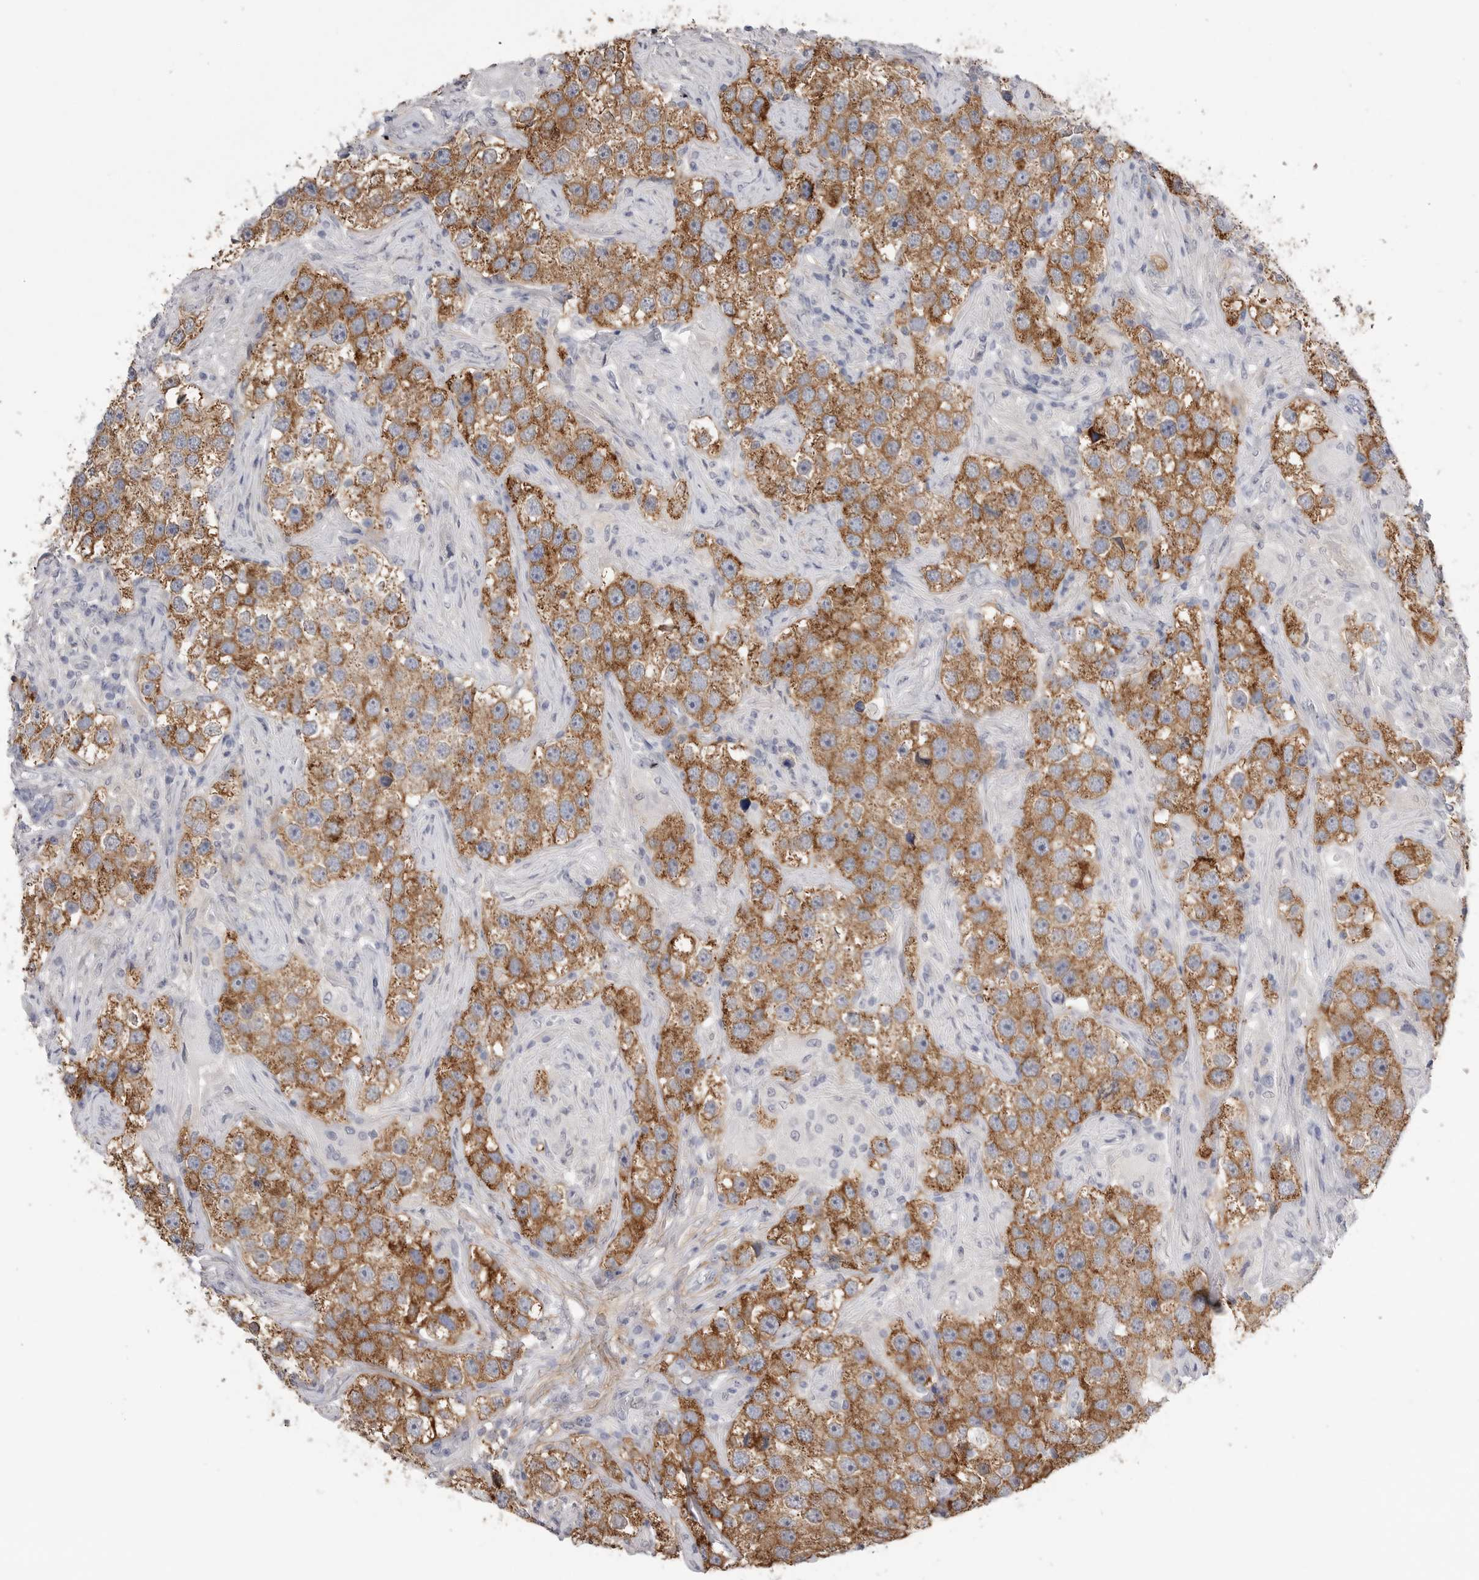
{"staining": {"intensity": "moderate", "quantity": ">75%", "location": "cytoplasmic/membranous"}, "tissue": "testis cancer", "cell_type": "Tumor cells", "image_type": "cancer", "snomed": [{"axis": "morphology", "description": "Seminoma, NOS"}, {"axis": "topography", "description": "Testis"}], "caption": "Immunohistochemistry (IHC) staining of testis cancer (seminoma), which reveals medium levels of moderate cytoplasmic/membranous staining in about >75% of tumor cells indicating moderate cytoplasmic/membranous protein staining. The staining was performed using DAB (brown) for protein detection and nuclei were counterstained in hematoxylin (blue).", "gene": "AKAP12", "patient": {"sex": "male", "age": 49}}